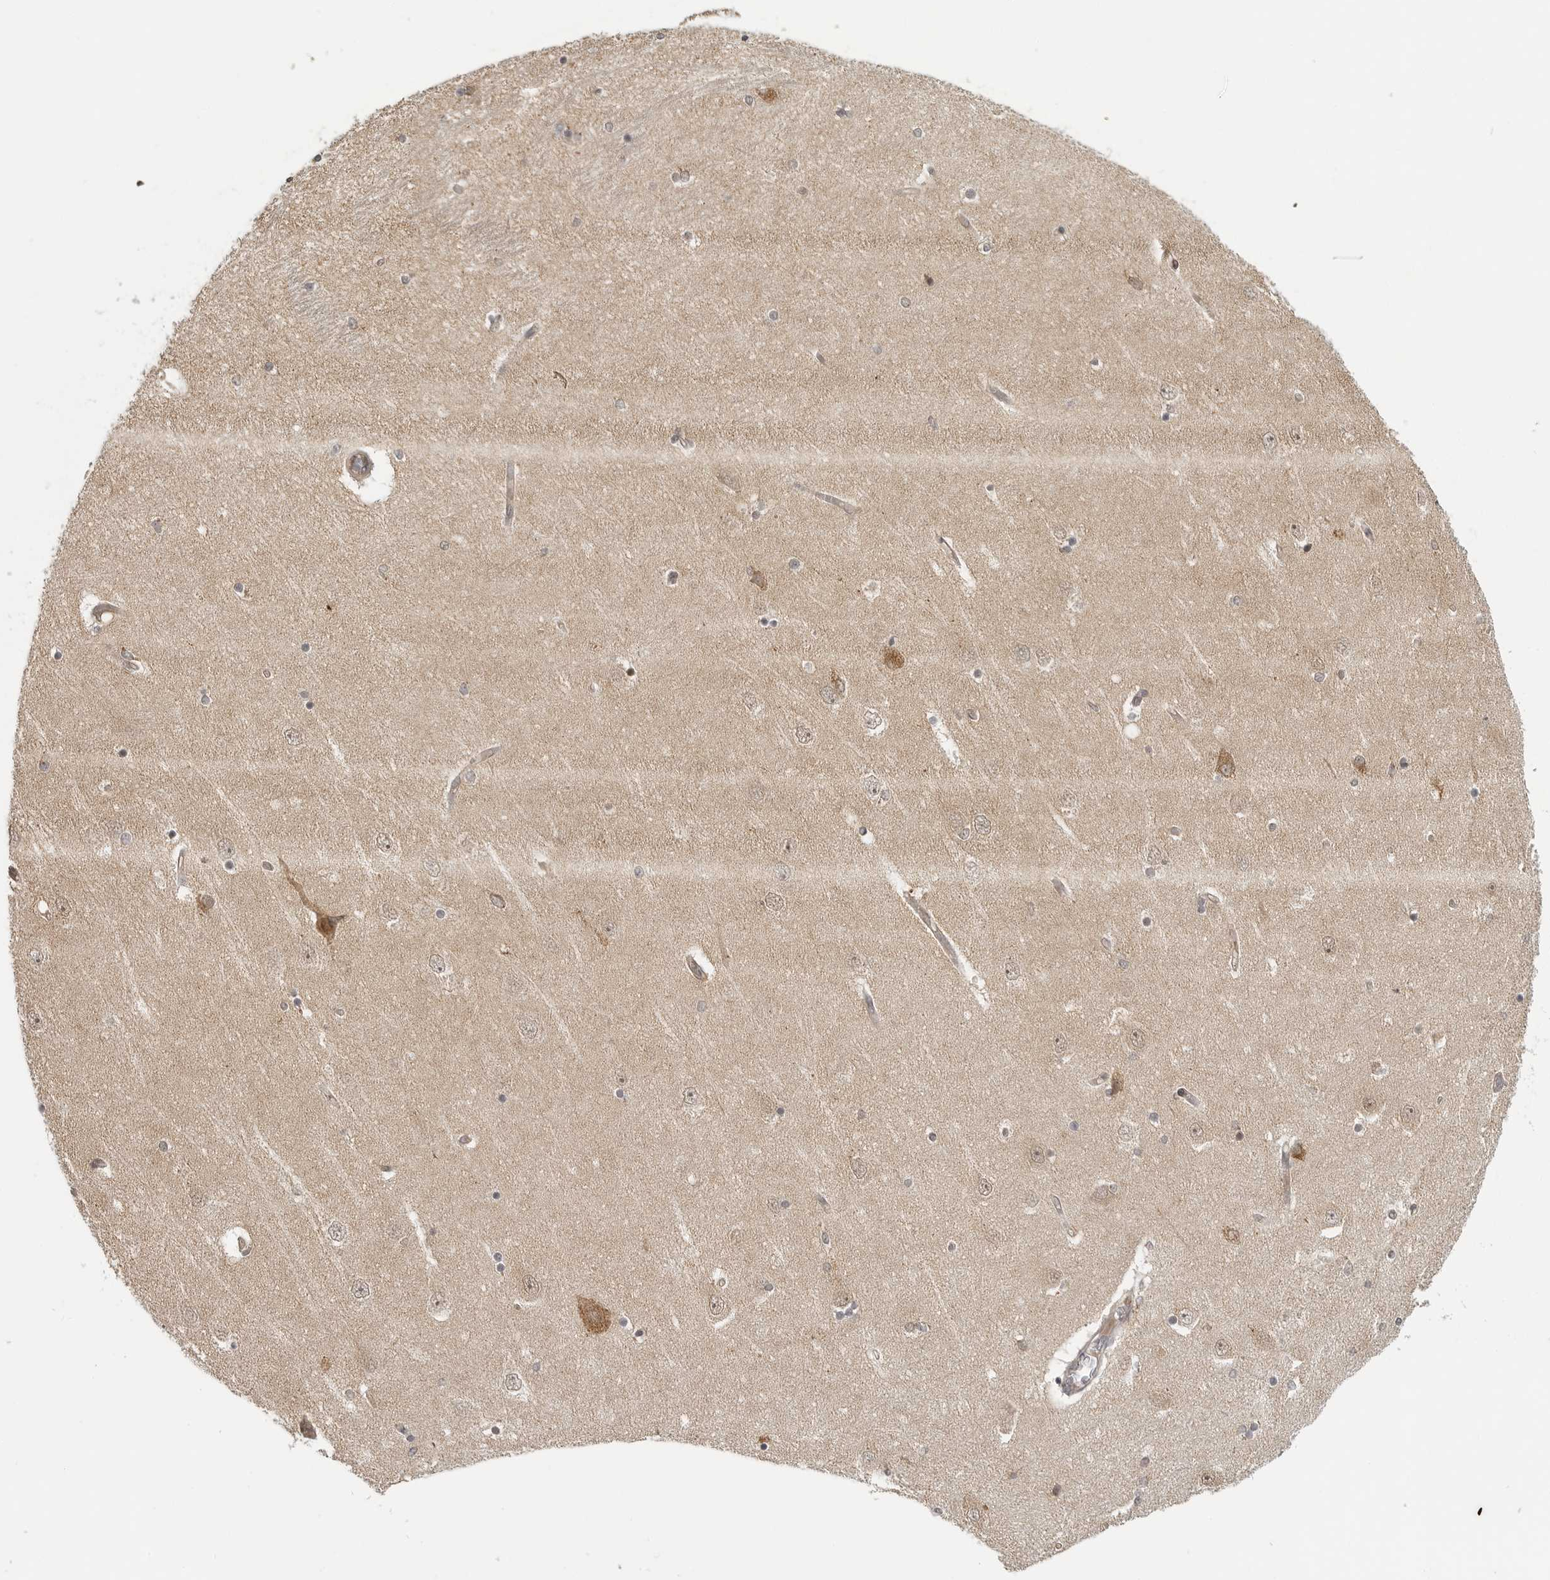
{"staining": {"intensity": "negative", "quantity": "none", "location": "none"}, "tissue": "hippocampus", "cell_type": "Glial cells", "image_type": "normal", "snomed": [{"axis": "morphology", "description": "Normal tissue, NOS"}, {"axis": "topography", "description": "Hippocampus"}], "caption": "IHC photomicrograph of unremarkable human hippocampus stained for a protein (brown), which displays no positivity in glial cells.", "gene": "COPA", "patient": {"sex": "female", "age": 54}}